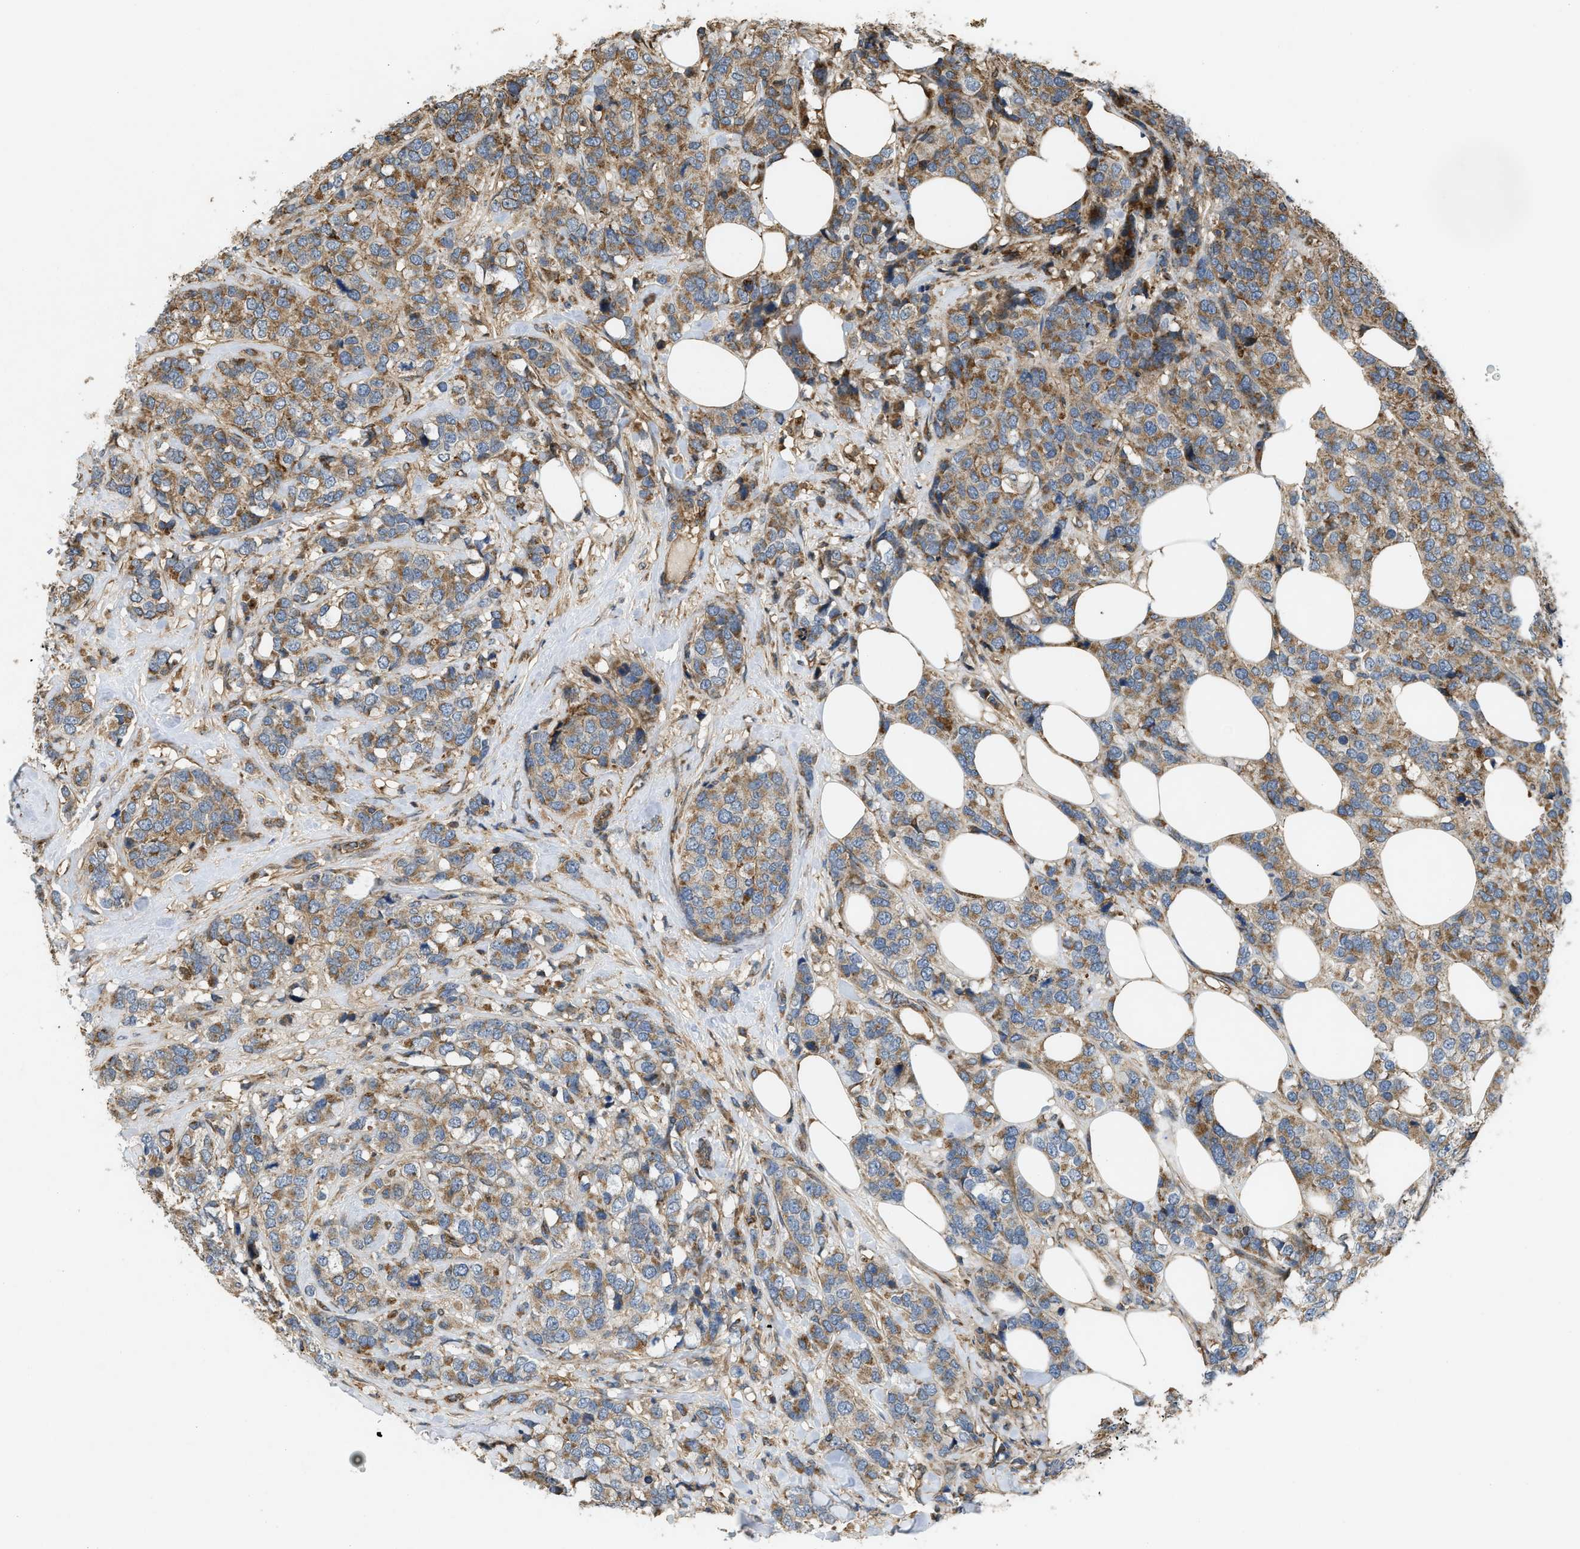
{"staining": {"intensity": "moderate", "quantity": ">75%", "location": "cytoplasmic/membranous"}, "tissue": "breast cancer", "cell_type": "Tumor cells", "image_type": "cancer", "snomed": [{"axis": "morphology", "description": "Lobular carcinoma"}, {"axis": "topography", "description": "Breast"}], "caption": "Moderate cytoplasmic/membranous expression for a protein is seen in about >75% of tumor cells of lobular carcinoma (breast) using IHC.", "gene": "GNB4", "patient": {"sex": "female", "age": 59}}